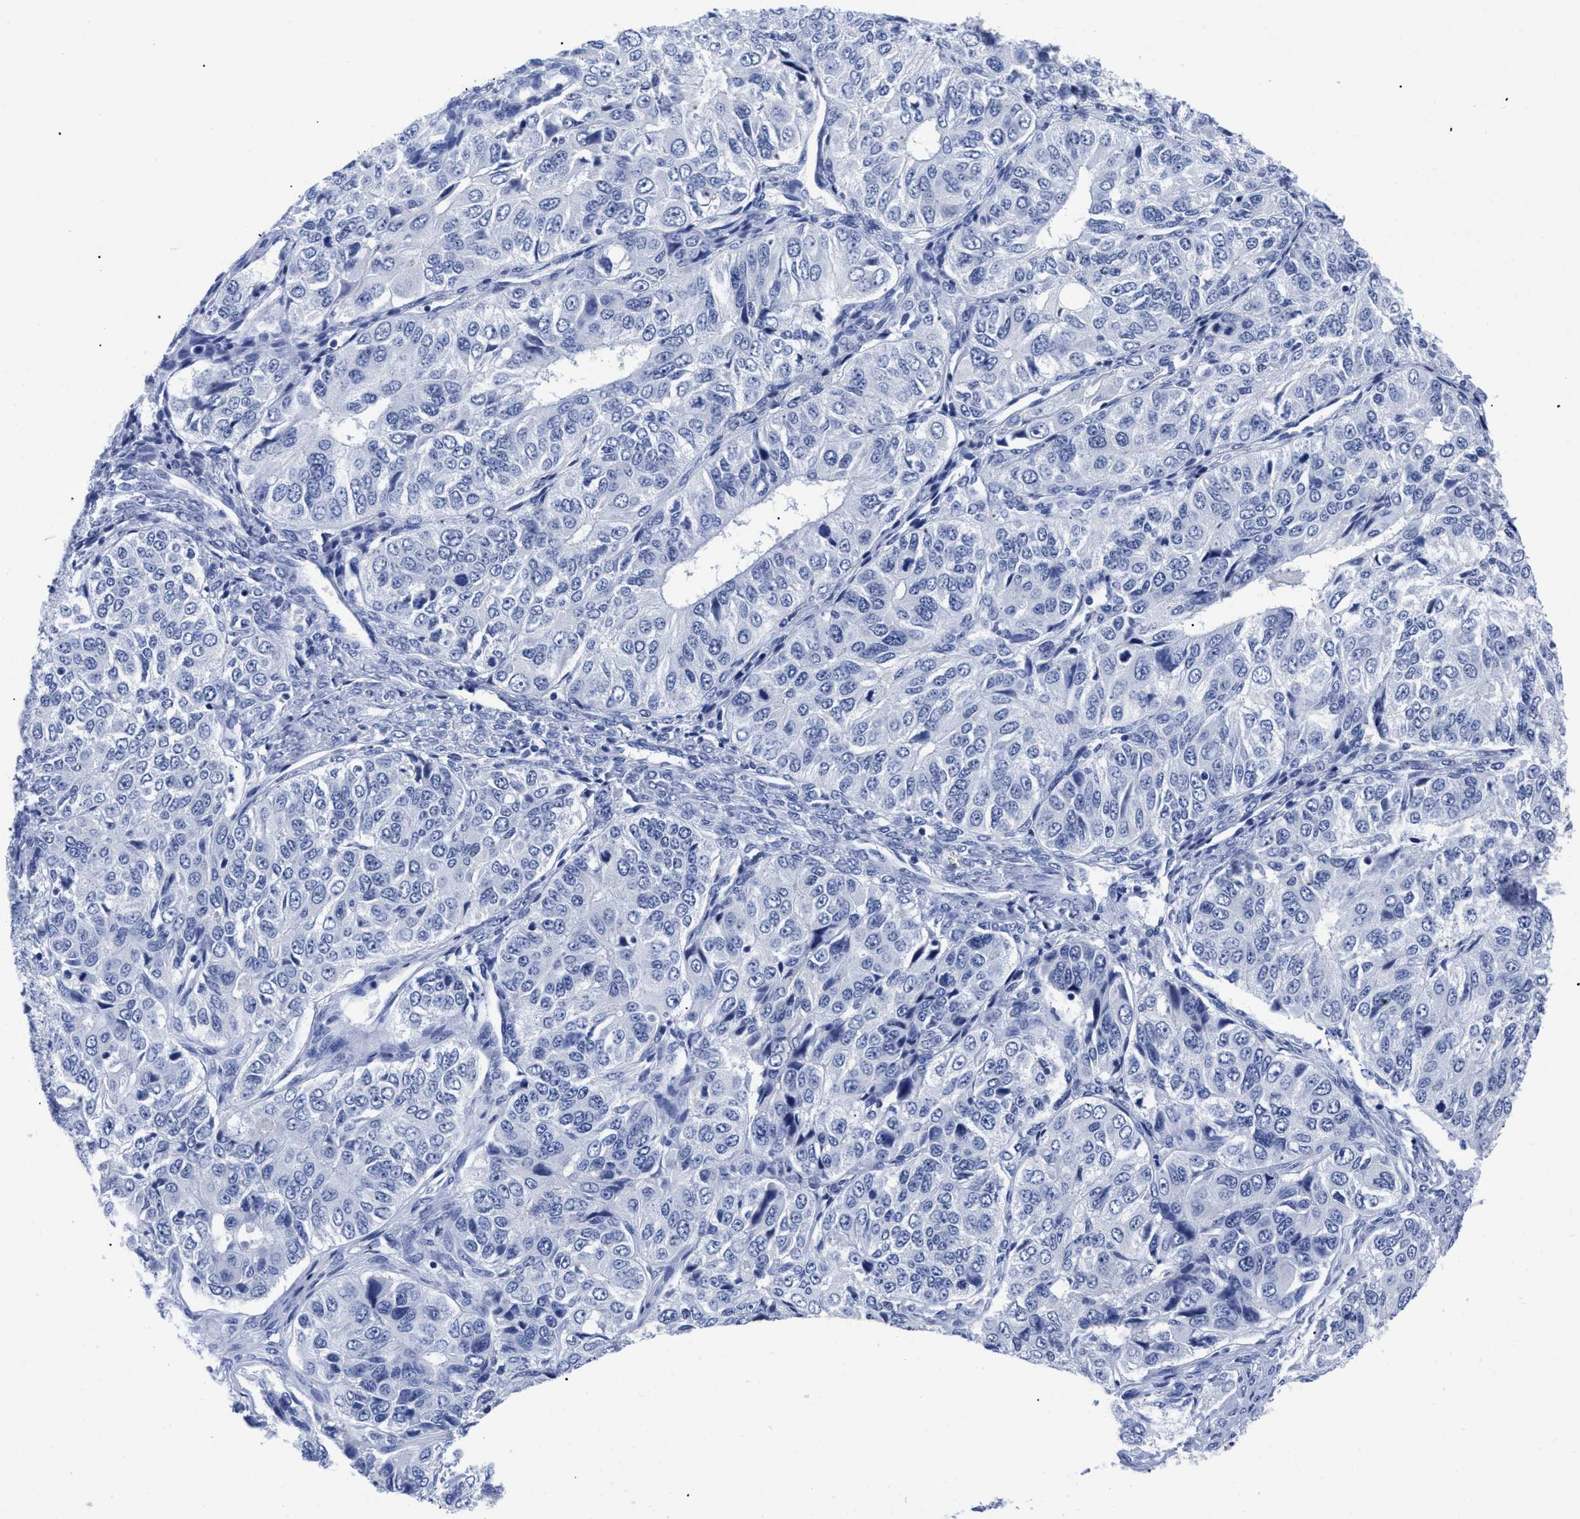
{"staining": {"intensity": "negative", "quantity": "none", "location": "none"}, "tissue": "ovarian cancer", "cell_type": "Tumor cells", "image_type": "cancer", "snomed": [{"axis": "morphology", "description": "Carcinoma, endometroid"}, {"axis": "topography", "description": "Ovary"}], "caption": "IHC of human ovarian cancer shows no staining in tumor cells. (DAB immunohistochemistry visualized using brightfield microscopy, high magnification).", "gene": "TREML1", "patient": {"sex": "female", "age": 51}}